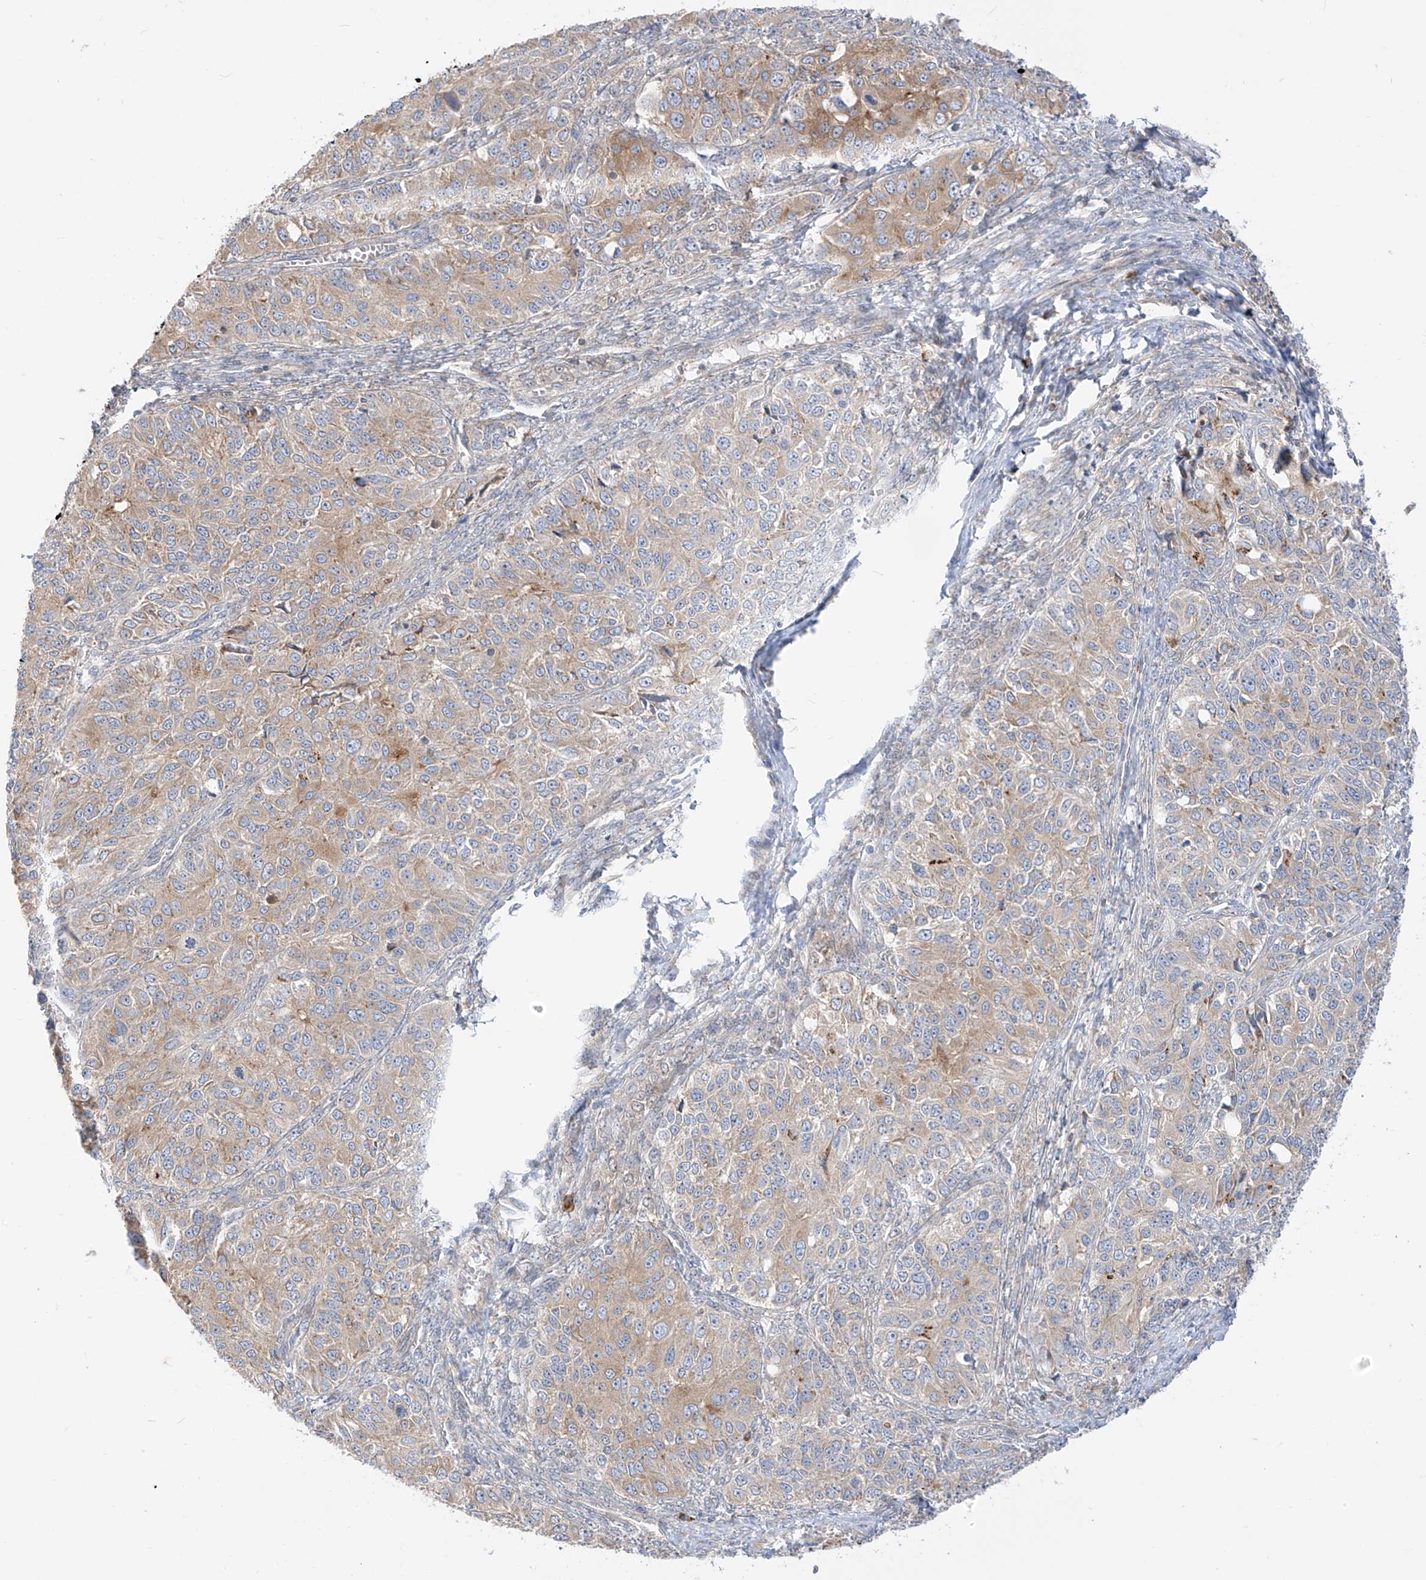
{"staining": {"intensity": "weak", "quantity": "25%-75%", "location": "cytoplasmic/membranous"}, "tissue": "ovarian cancer", "cell_type": "Tumor cells", "image_type": "cancer", "snomed": [{"axis": "morphology", "description": "Carcinoma, endometroid"}, {"axis": "topography", "description": "Ovary"}], "caption": "Immunohistochemistry staining of ovarian endometroid carcinoma, which displays low levels of weak cytoplasmic/membranous staining in about 25%-75% of tumor cells indicating weak cytoplasmic/membranous protein positivity. The staining was performed using DAB (3,3'-diaminobenzidine) (brown) for protein detection and nuclei were counterstained in hematoxylin (blue).", "gene": "SYTL3", "patient": {"sex": "female", "age": 51}}